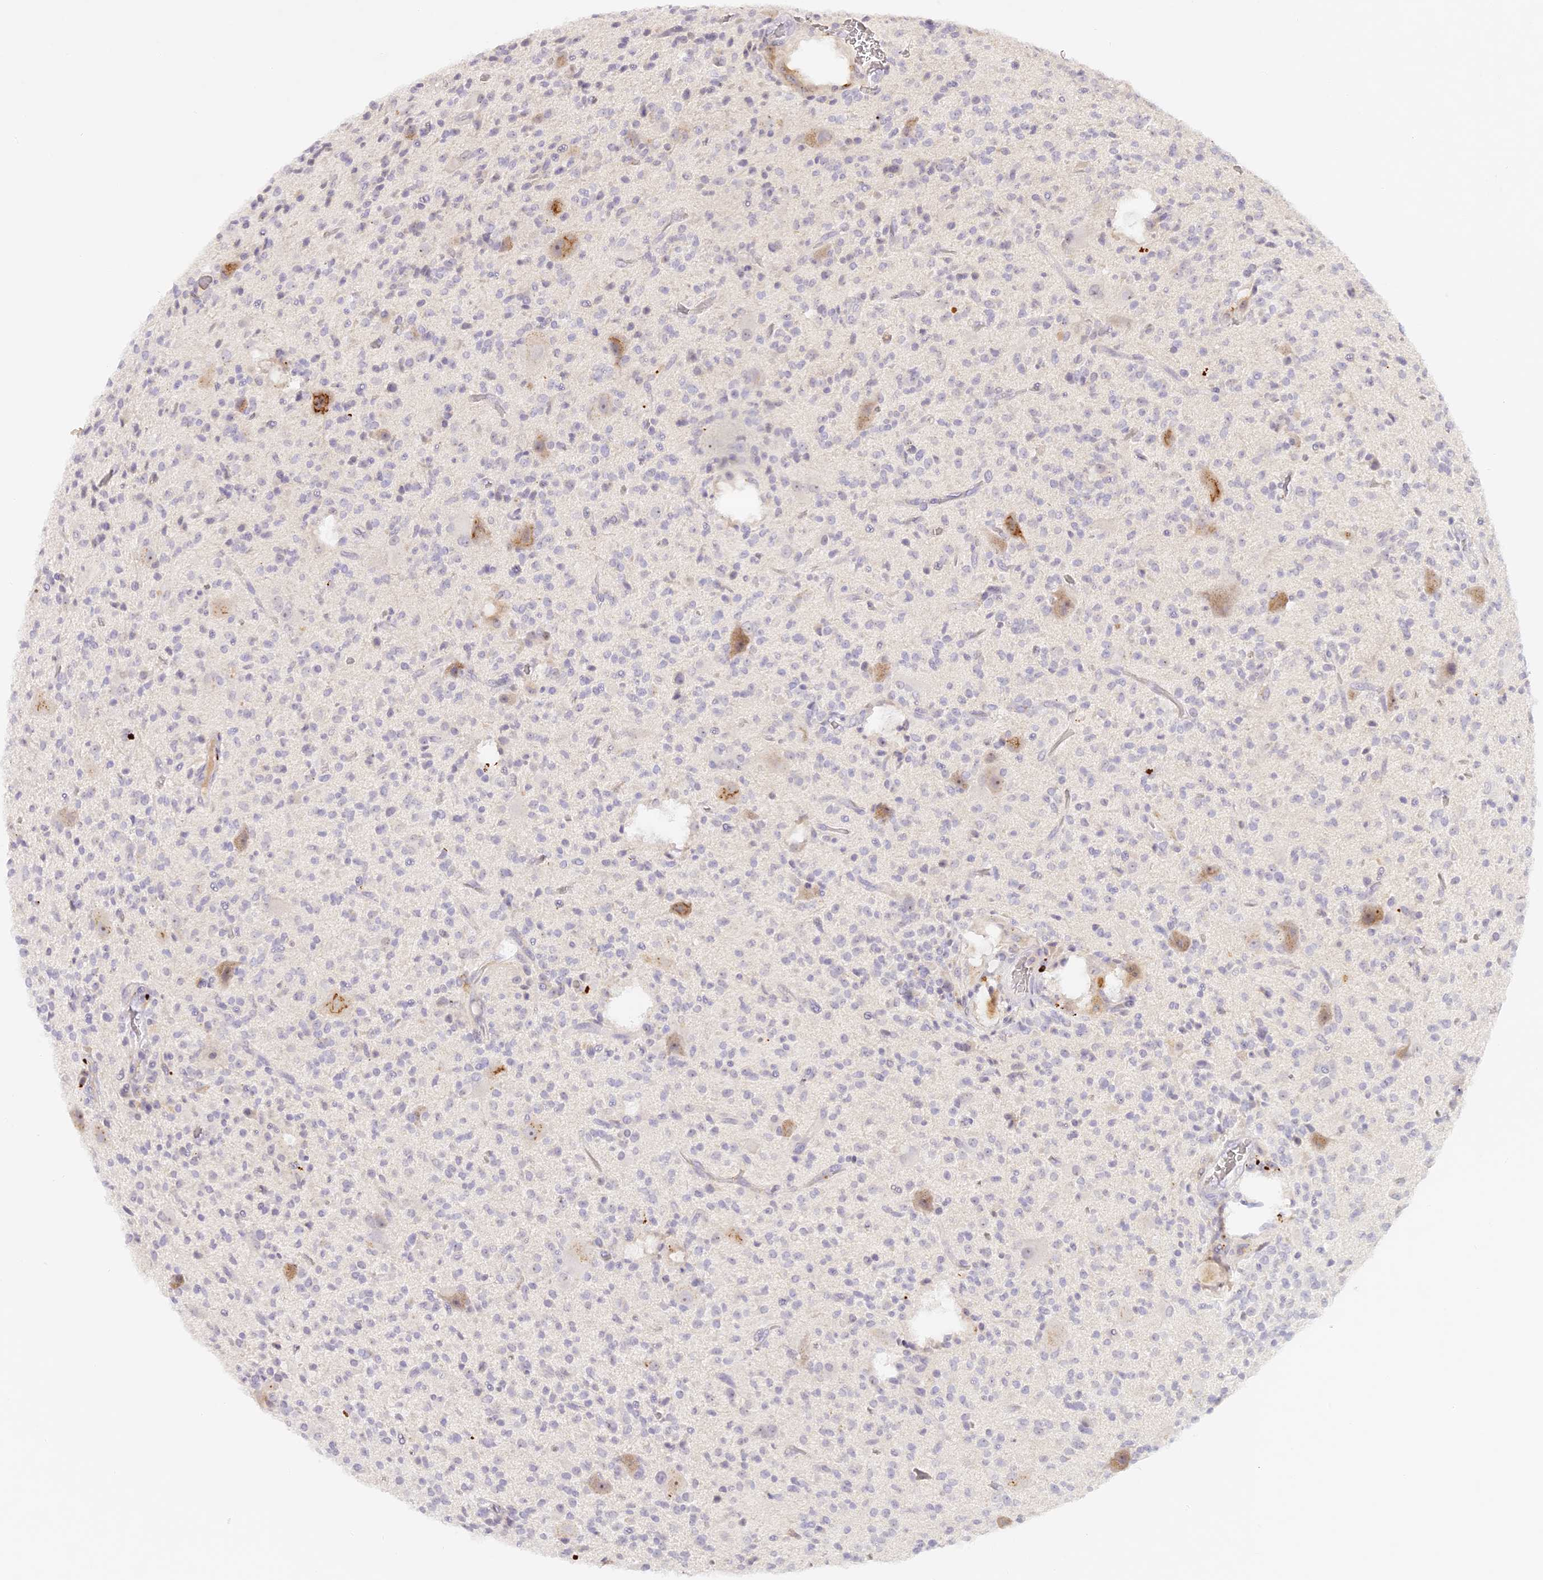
{"staining": {"intensity": "negative", "quantity": "none", "location": "none"}, "tissue": "glioma", "cell_type": "Tumor cells", "image_type": "cancer", "snomed": [{"axis": "morphology", "description": "Glioma, malignant, High grade"}, {"axis": "topography", "description": "Brain"}], "caption": "Micrograph shows no significant protein positivity in tumor cells of glioma.", "gene": "ELL3", "patient": {"sex": "male", "age": 34}}